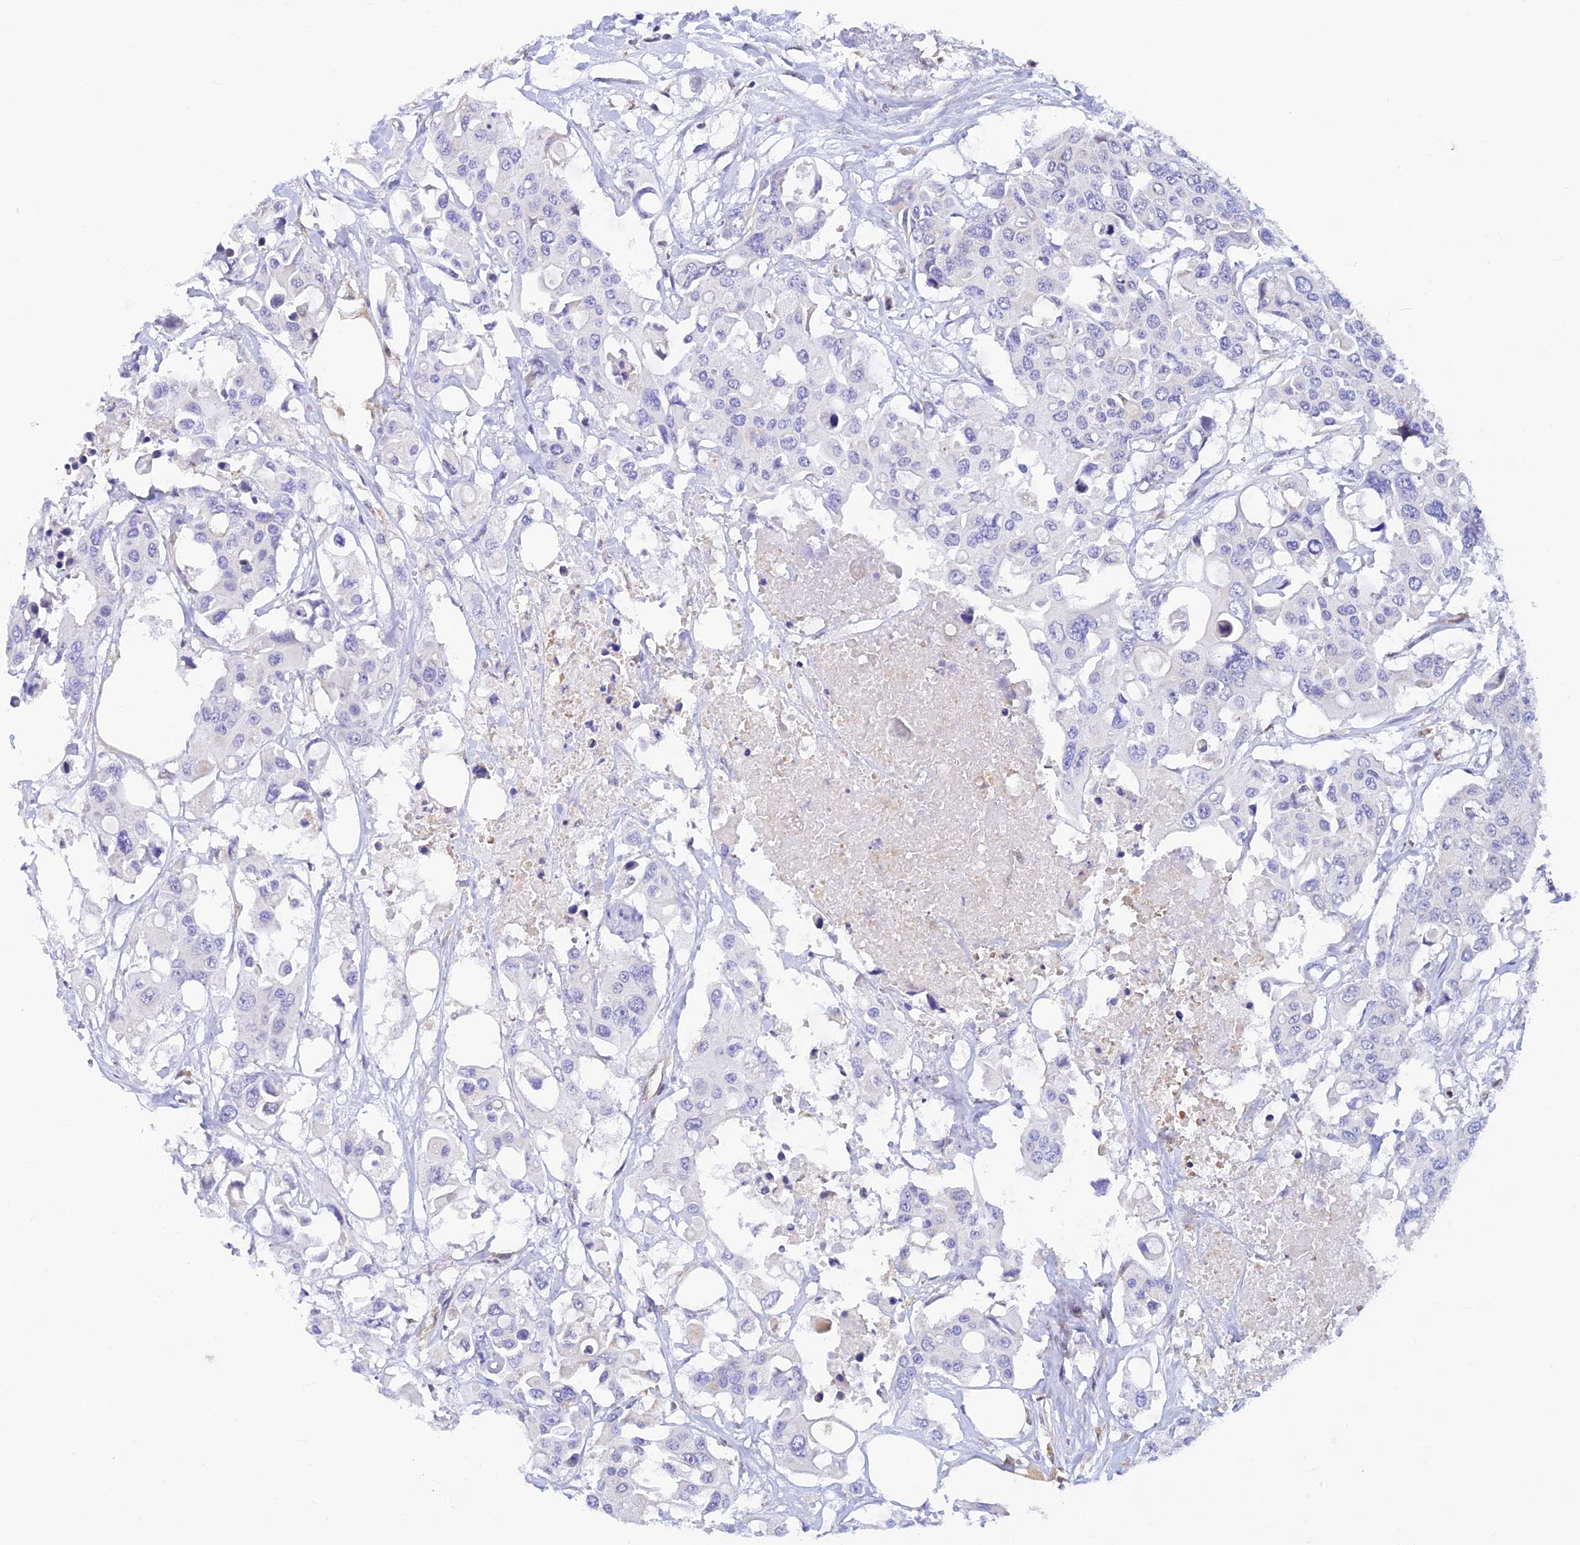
{"staining": {"intensity": "negative", "quantity": "none", "location": "none"}, "tissue": "colorectal cancer", "cell_type": "Tumor cells", "image_type": "cancer", "snomed": [{"axis": "morphology", "description": "Adenocarcinoma, NOS"}, {"axis": "topography", "description": "Colon"}], "caption": "DAB (3,3'-diaminobenzidine) immunohistochemical staining of adenocarcinoma (colorectal) shows no significant expression in tumor cells.", "gene": "LYSMD2", "patient": {"sex": "male", "age": 77}}